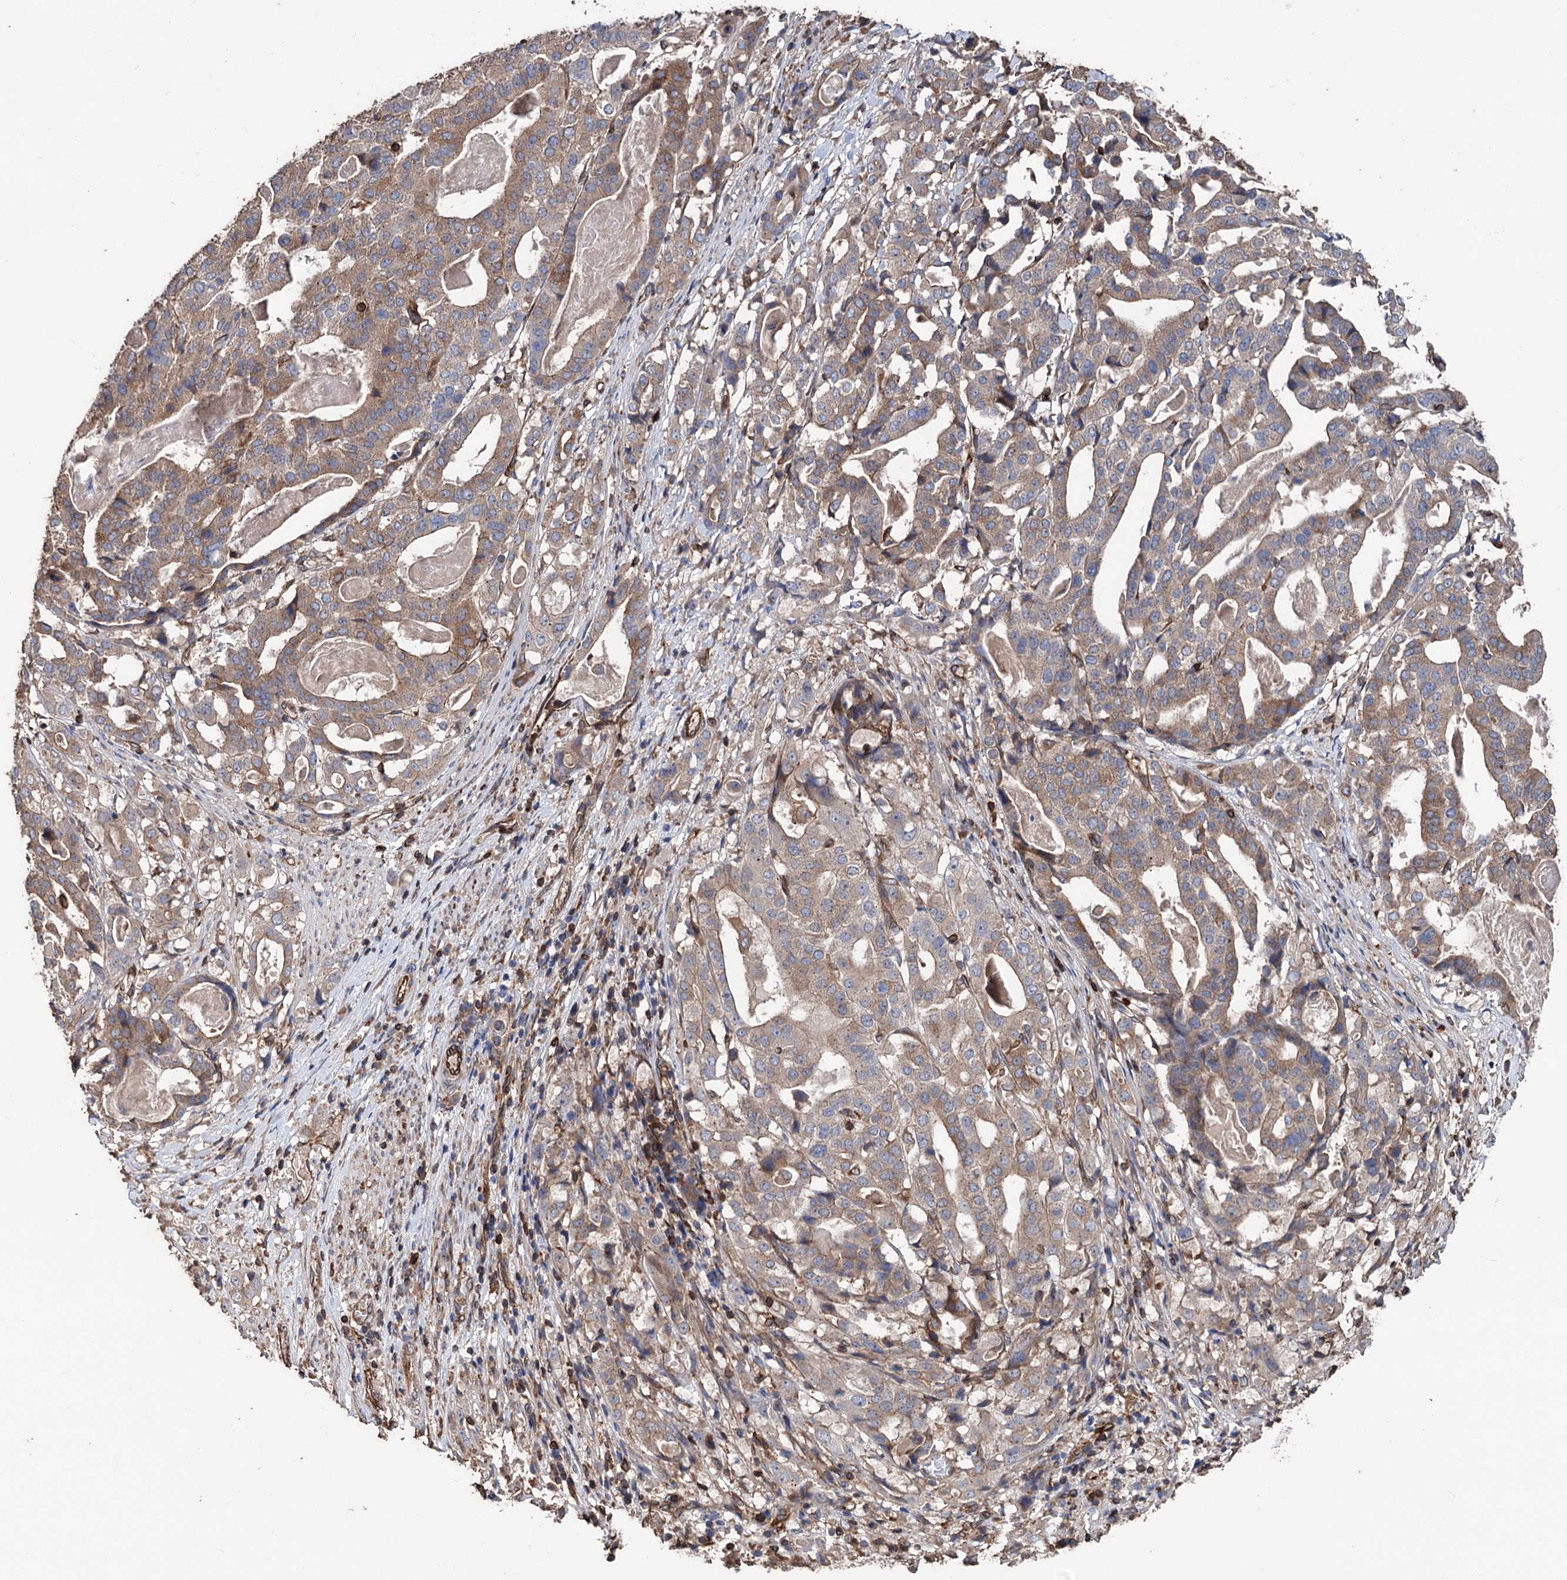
{"staining": {"intensity": "moderate", "quantity": "25%-75%", "location": "cytoplasmic/membranous"}, "tissue": "stomach cancer", "cell_type": "Tumor cells", "image_type": "cancer", "snomed": [{"axis": "morphology", "description": "Adenocarcinoma, NOS"}, {"axis": "topography", "description": "Stomach"}], "caption": "Moderate cytoplasmic/membranous positivity is seen in about 25%-75% of tumor cells in adenocarcinoma (stomach).", "gene": "STING1", "patient": {"sex": "male", "age": 48}}